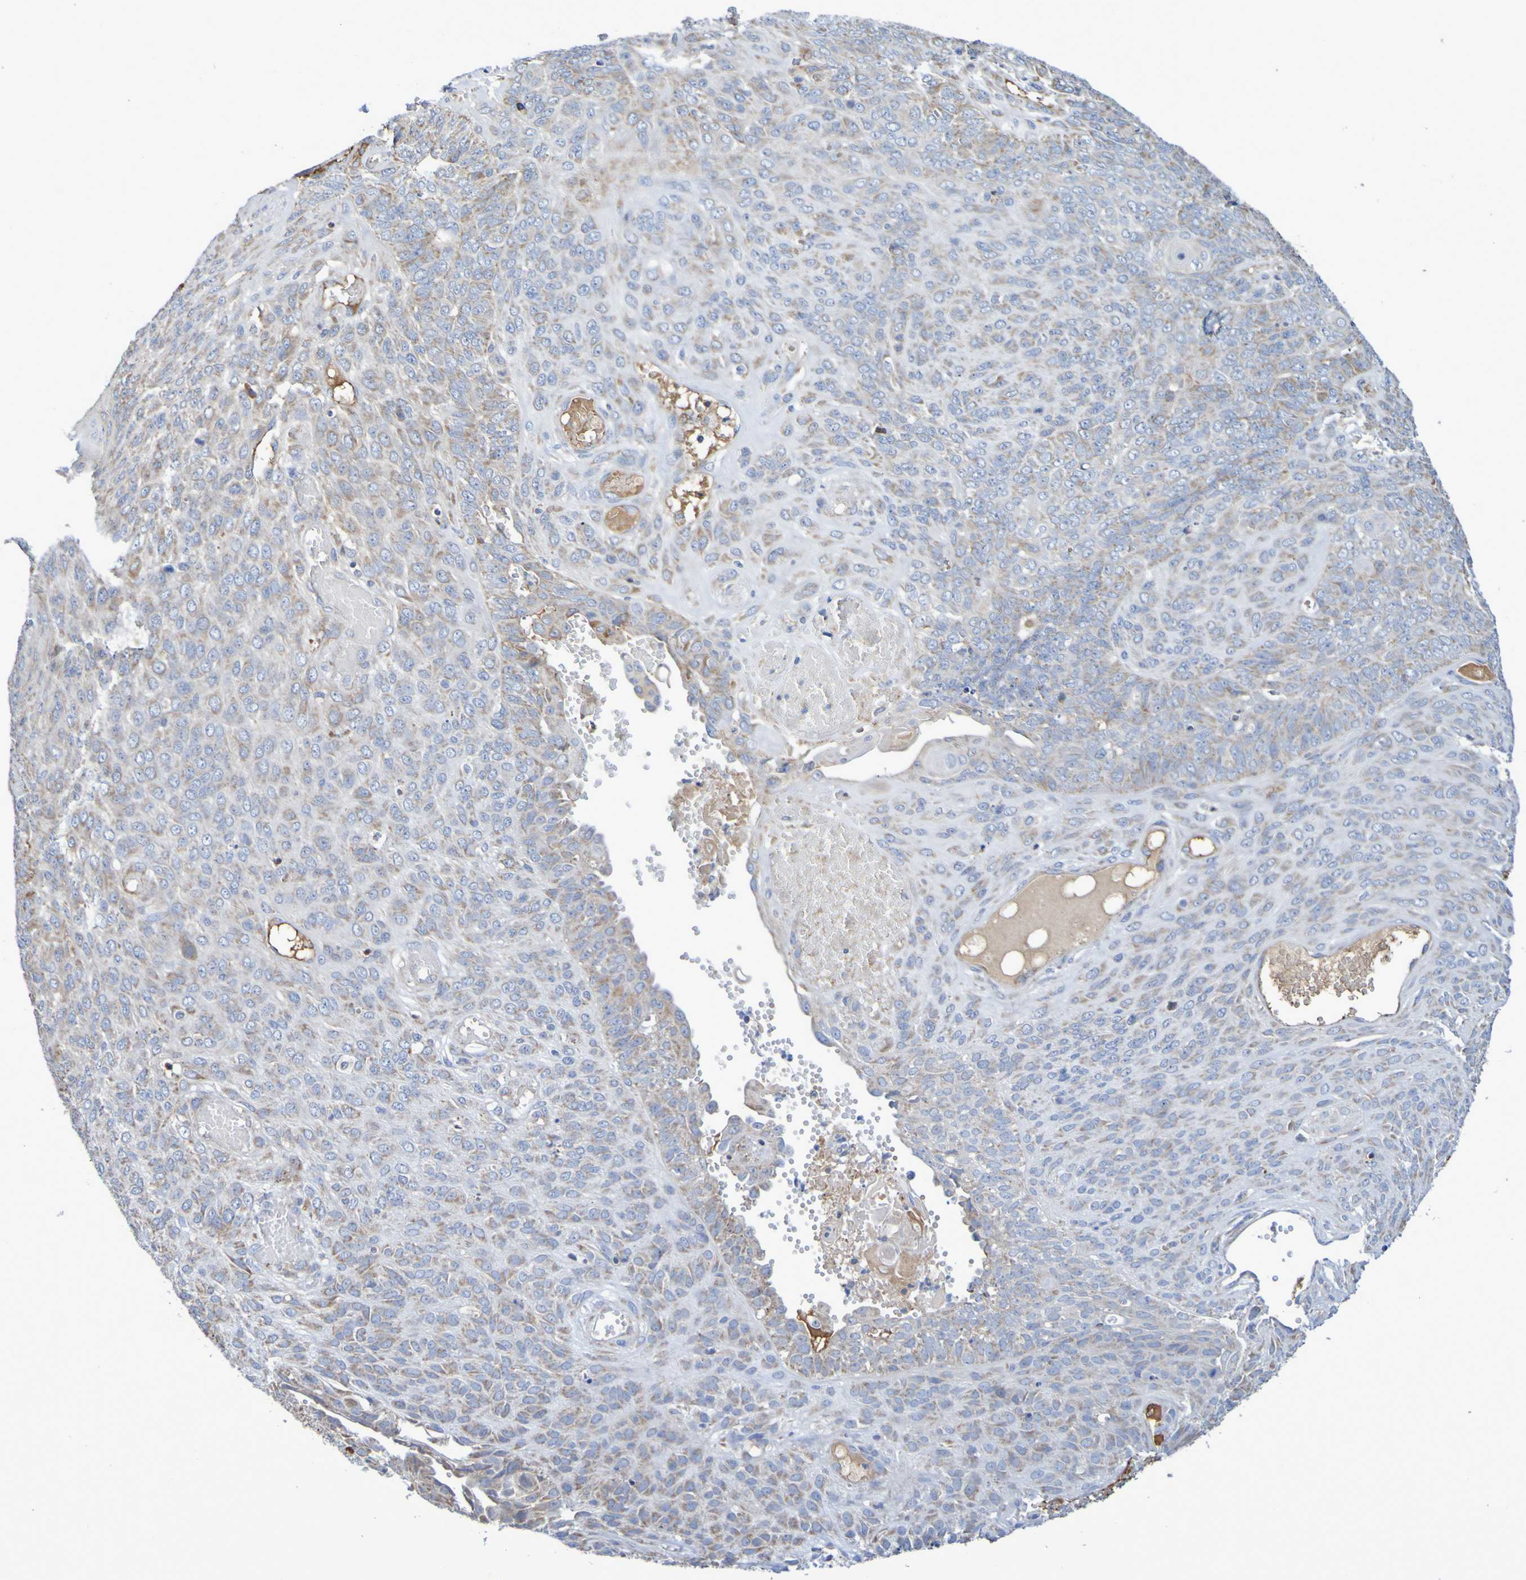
{"staining": {"intensity": "moderate", "quantity": "25%-75%", "location": "cytoplasmic/membranous"}, "tissue": "endometrial cancer", "cell_type": "Tumor cells", "image_type": "cancer", "snomed": [{"axis": "morphology", "description": "Adenocarcinoma, NOS"}, {"axis": "topography", "description": "Endometrium"}], "caption": "This is a micrograph of immunohistochemistry (IHC) staining of endometrial cancer (adenocarcinoma), which shows moderate positivity in the cytoplasmic/membranous of tumor cells.", "gene": "CNTN2", "patient": {"sex": "female", "age": 32}}